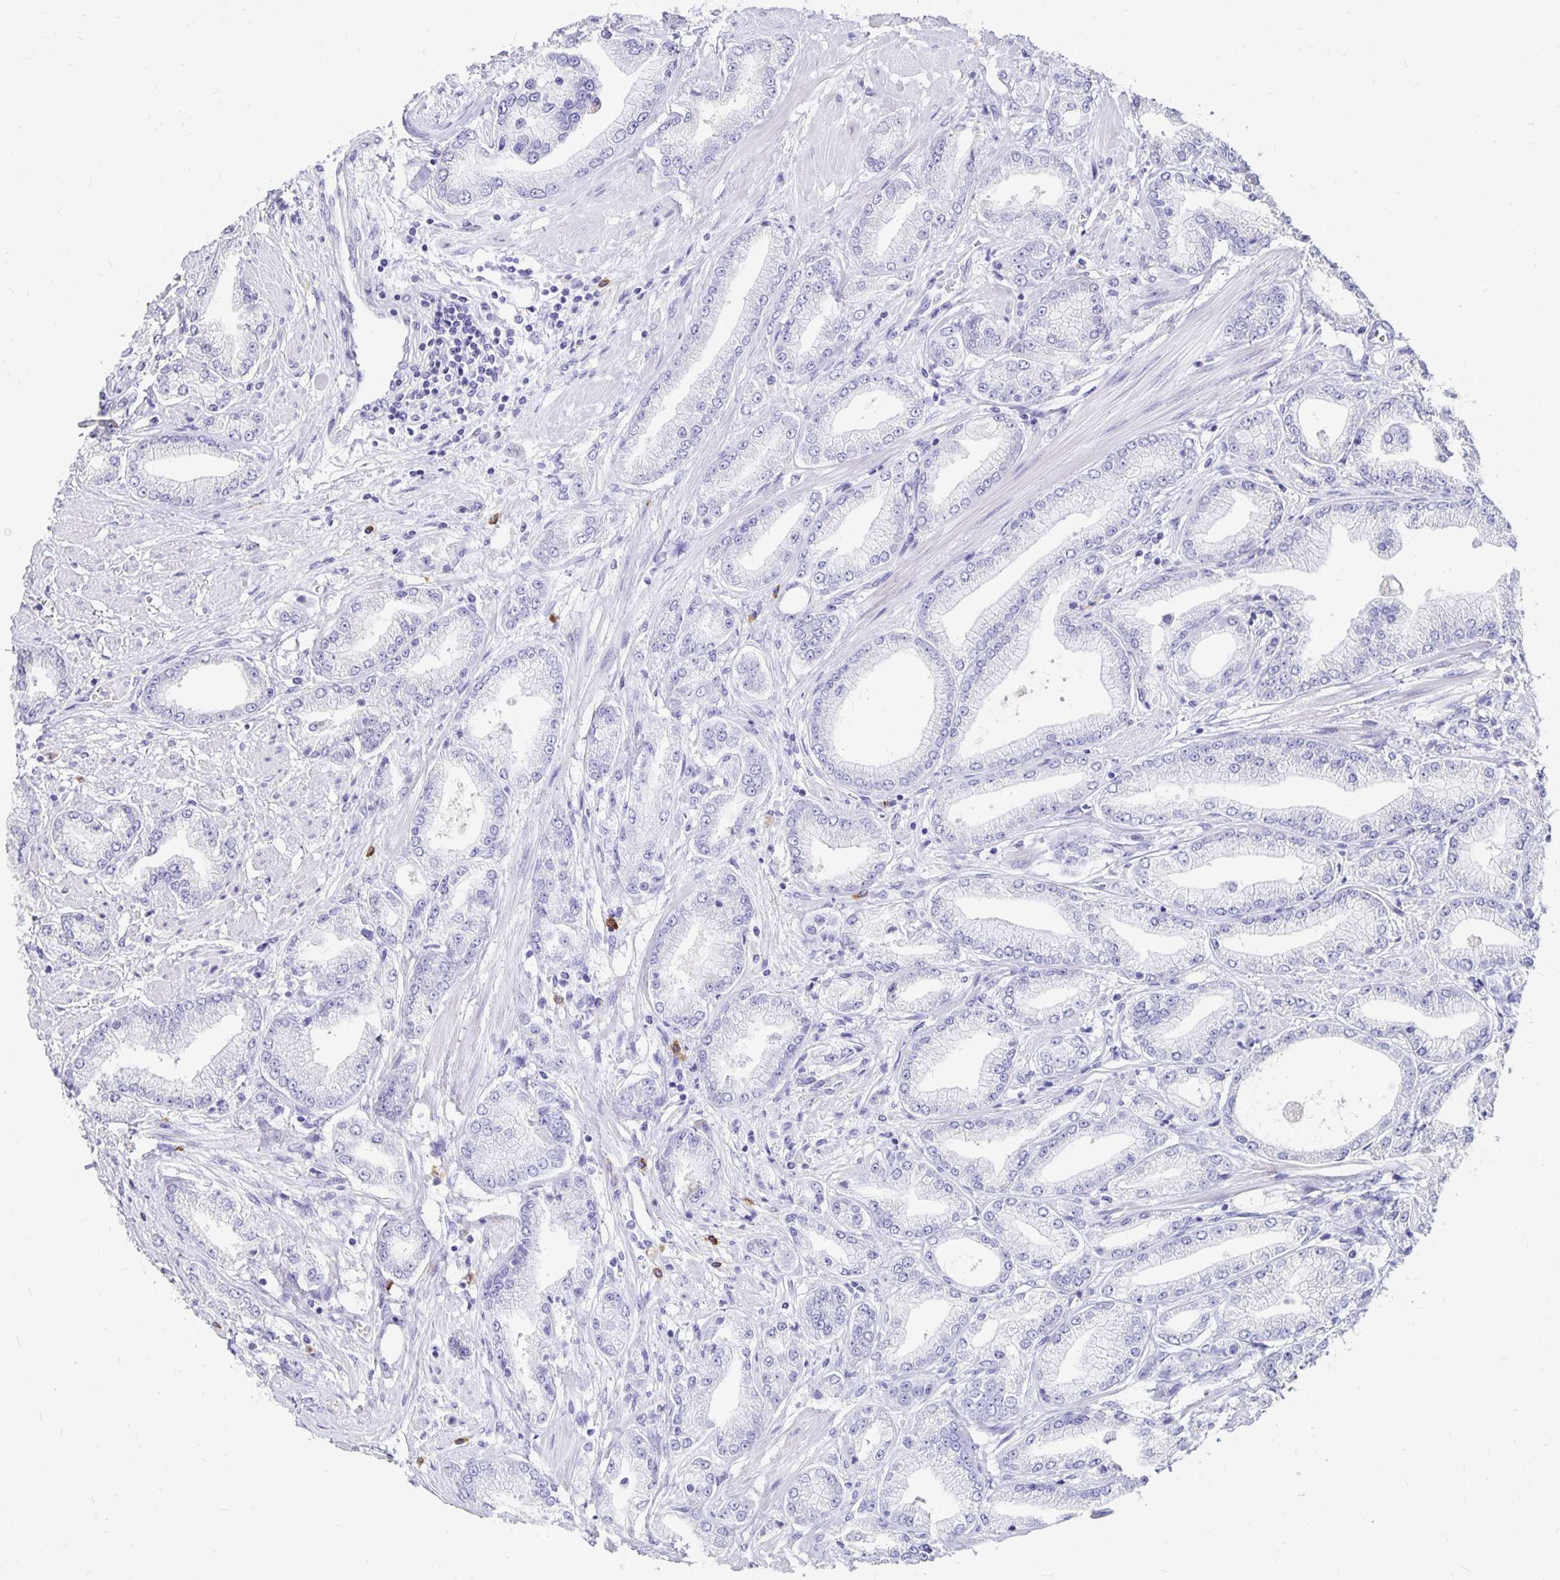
{"staining": {"intensity": "negative", "quantity": "none", "location": "none"}, "tissue": "prostate cancer", "cell_type": "Tumor cells", "image_type": "cancer", "snomed": [{"axis": "morphology", "description": "Adenocarcinoma, High grade"}, {"axis": "topography", "description": "Prostate"}], "caption": "High magnification brightfield microscopy of high-grade adenocarcinoma (prostate) stained with DAB (brown) and counterstained with hematoxylin (blue): tumor cells show no significant staining. (Stains: DAB IHC with hematoxylin counter stain, Microscopy: brightfield microscopy at high magnification).", "gene": "DYNLT4", "patient": {"sex": "male", "age": 67}}